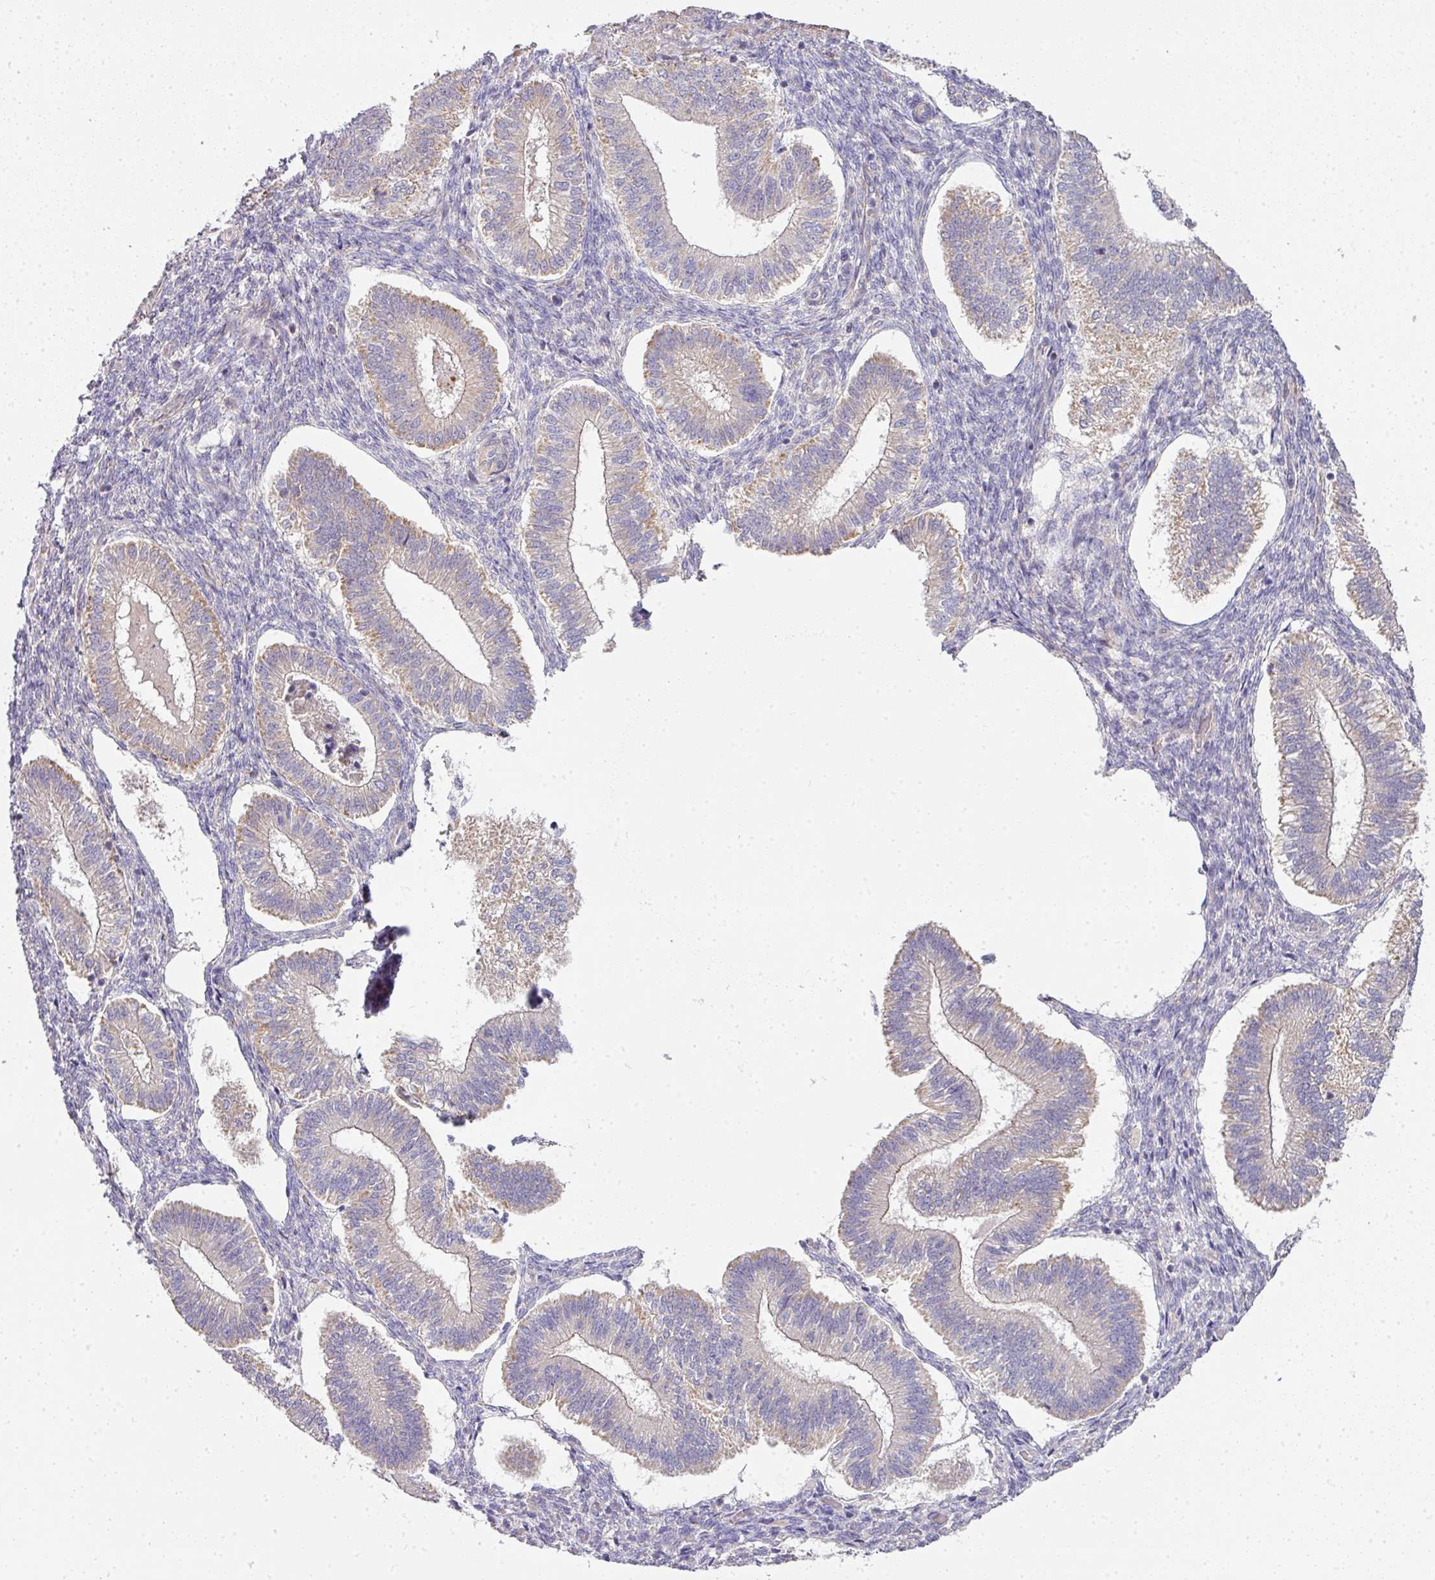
{"staining": {"intensity": "weak", "quantity": "<25%", "location": "cytoplasmic/membranous"}, "tissue": "endometrium", "cell_type": "Cells in endometrial stroma", "image_type": "normal", "snomed": [{"axis": "morphology", "description": "Normal tissue, NOS"}, {"axis": "topography", "description": "Endometrium"}], "caption": "Immunohistochemistry histopathology image of benign human endometrium stained for a protein (brown), which exhibits no staining in cells in endometrial stroma. Brightfield microscopy of immunohistochemistry (IHC) stained with DAB (brown) and hematoxylin (blue), captured at high magnification.", "gene": "STK35", "patient": {"sex": "female", "age": 25}}